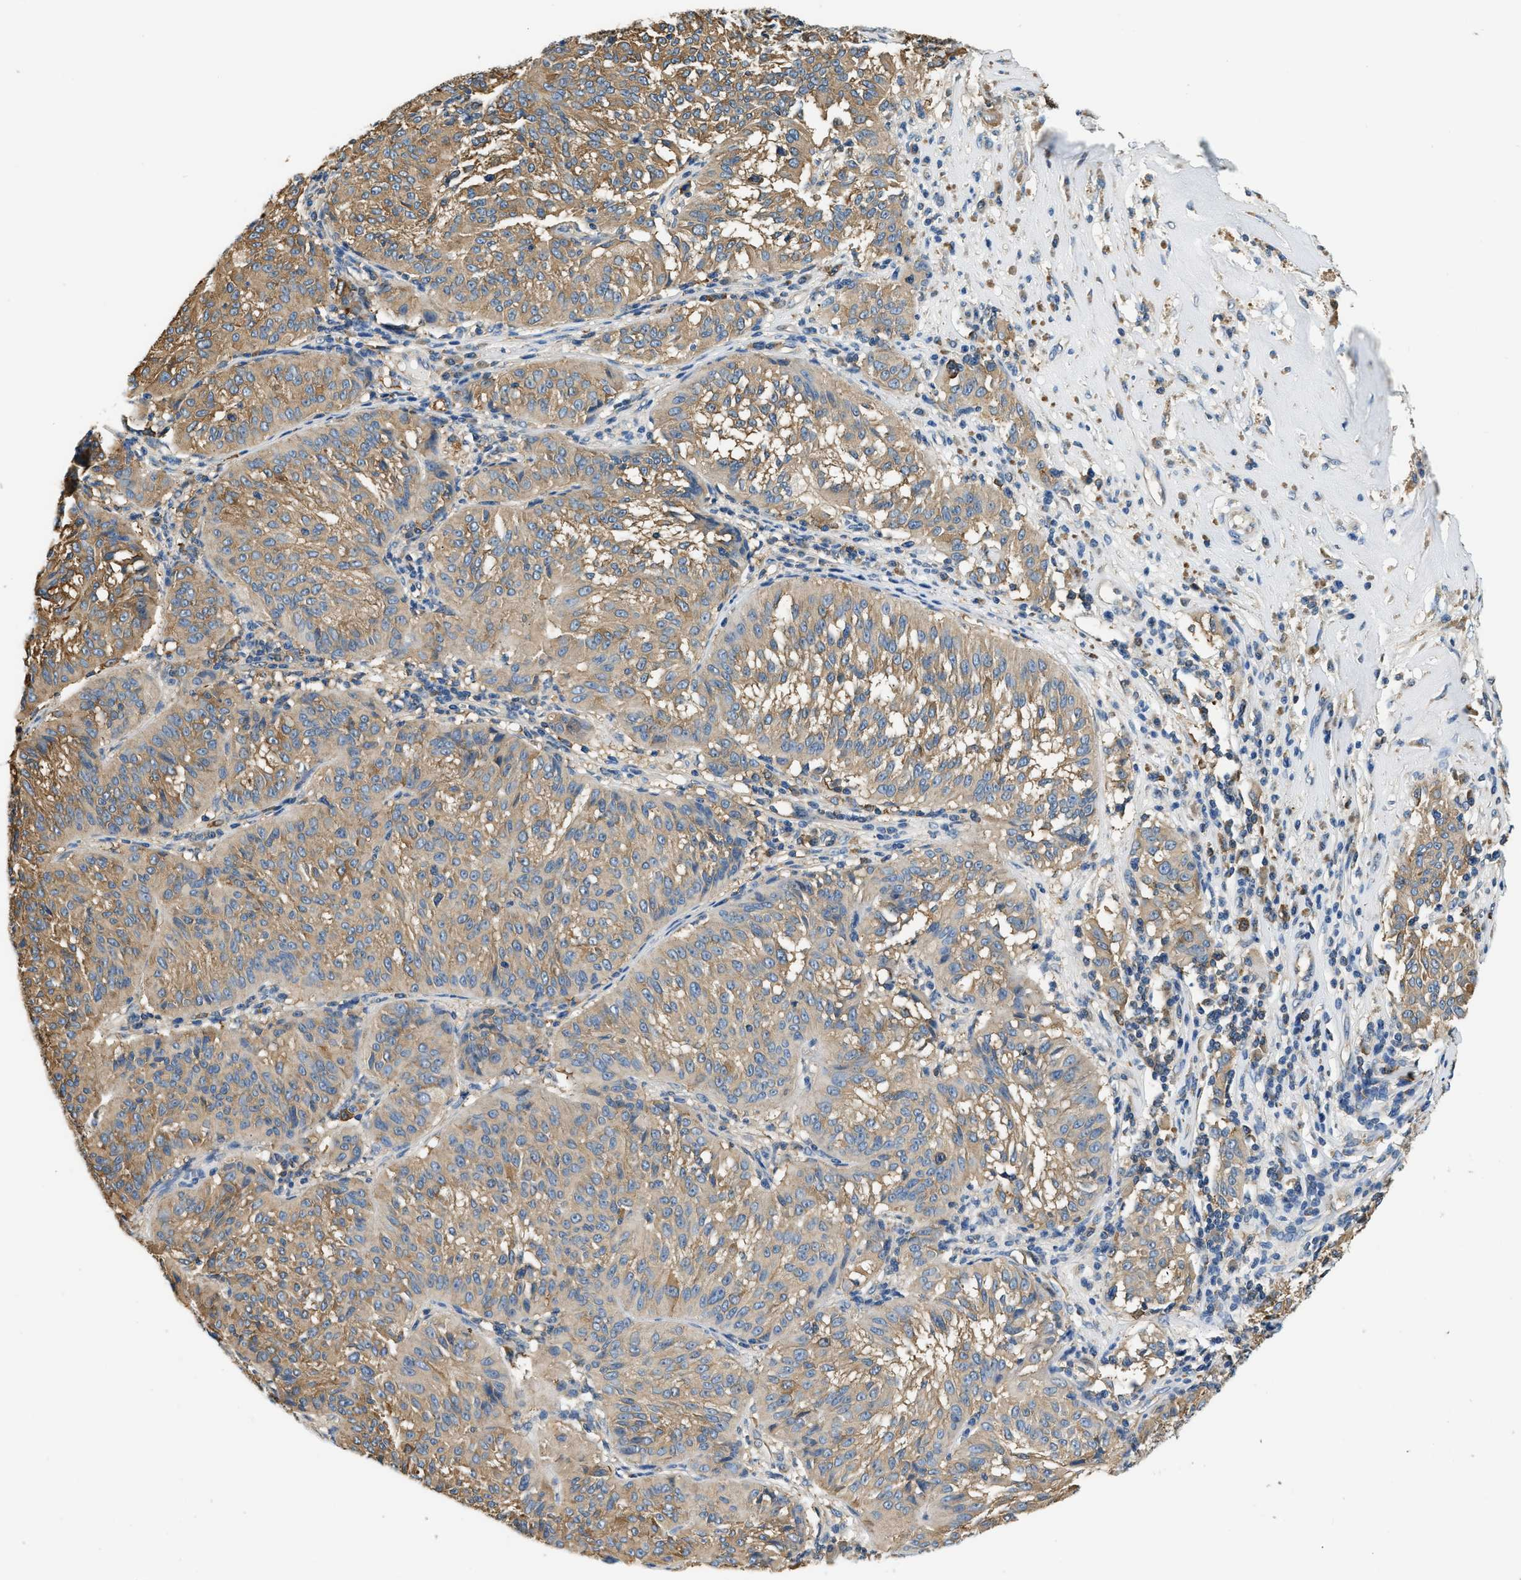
{"staining": {"intensity": "moderate", "quantity": ">75%", "location": "cytoplasmic/membranous"}, "tissue": "melanoma", "cell_type": "Tumor cells", "image_type": "cancer", "snomed": [{"axis": "morphology", "description": "Malignant melanoma, NOS"}, {"axis": "topography", "description": "Skin"}], "caption": "Moderate cytoplasmic/membranous staining for a protein is seen in about >75% of tumor cells of melanoma using immunohistochemistry (IHC).", "gene": "PPP2R1B", "patient": {"sex": "female", "age": 72}}